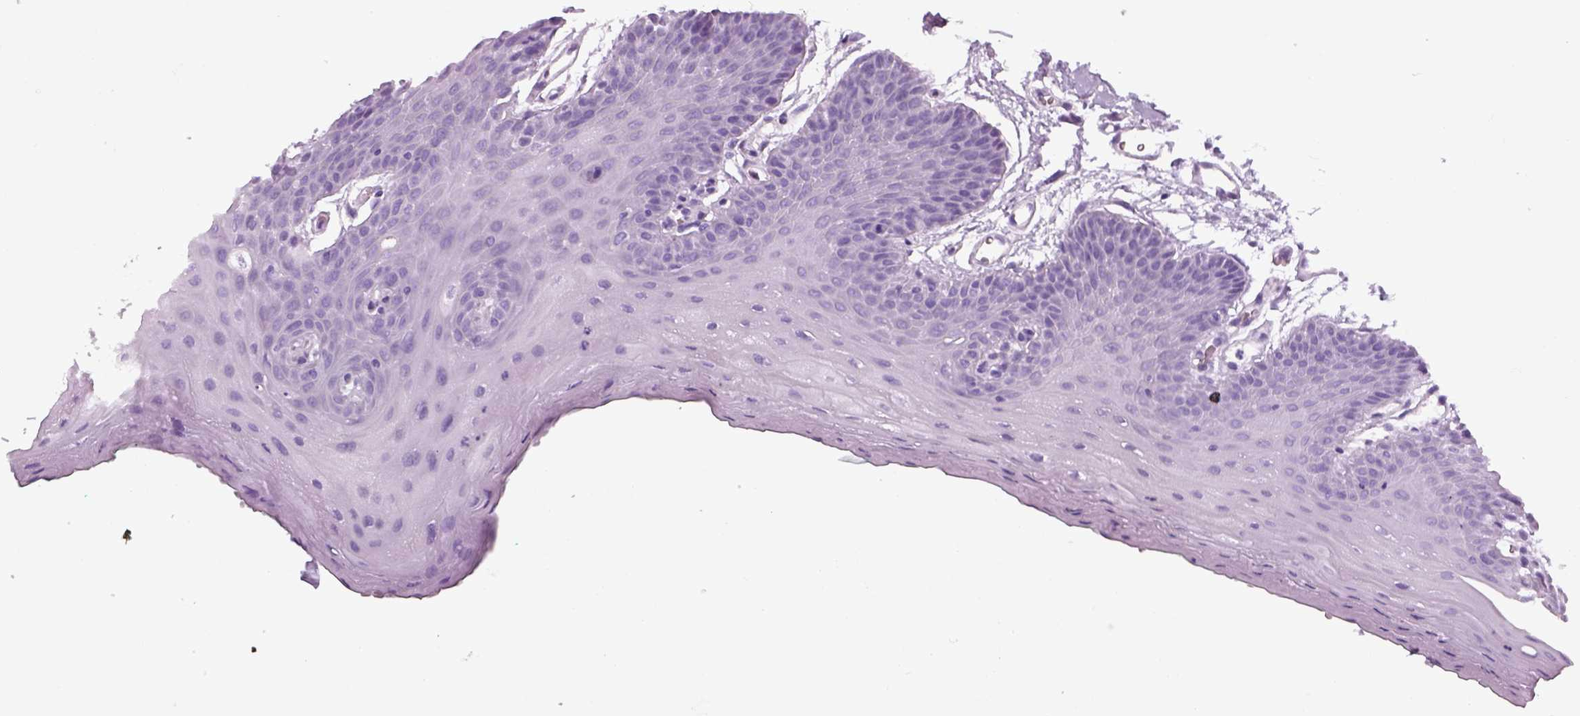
{"staining": {"intensity": "negative", "quantity": "none", "location": "none"}, "tissue": "oral mucosa", "cell_type": "Squamous epithelial cells", "image_type": "normal", "snomed": [{"axis": "morphology", "description": "Normal tissue, NOS"}, {"axis": "morphology", "description": "Squamous cell carcinoma, NOS"}, {"axis": "topography", "description": "Oral tissue"}, {"axis": "topography", "description": "Head-Neck"}], "caption": "Micrograph shows no significant protein expression in squamous epithelial cells of normal oral mucosa. (DAB immunohistochemistry (IHC) with hematoxylin counter stain).", "gene": "SLC12A5", "patient": {"sex": "female", "age": 50}}